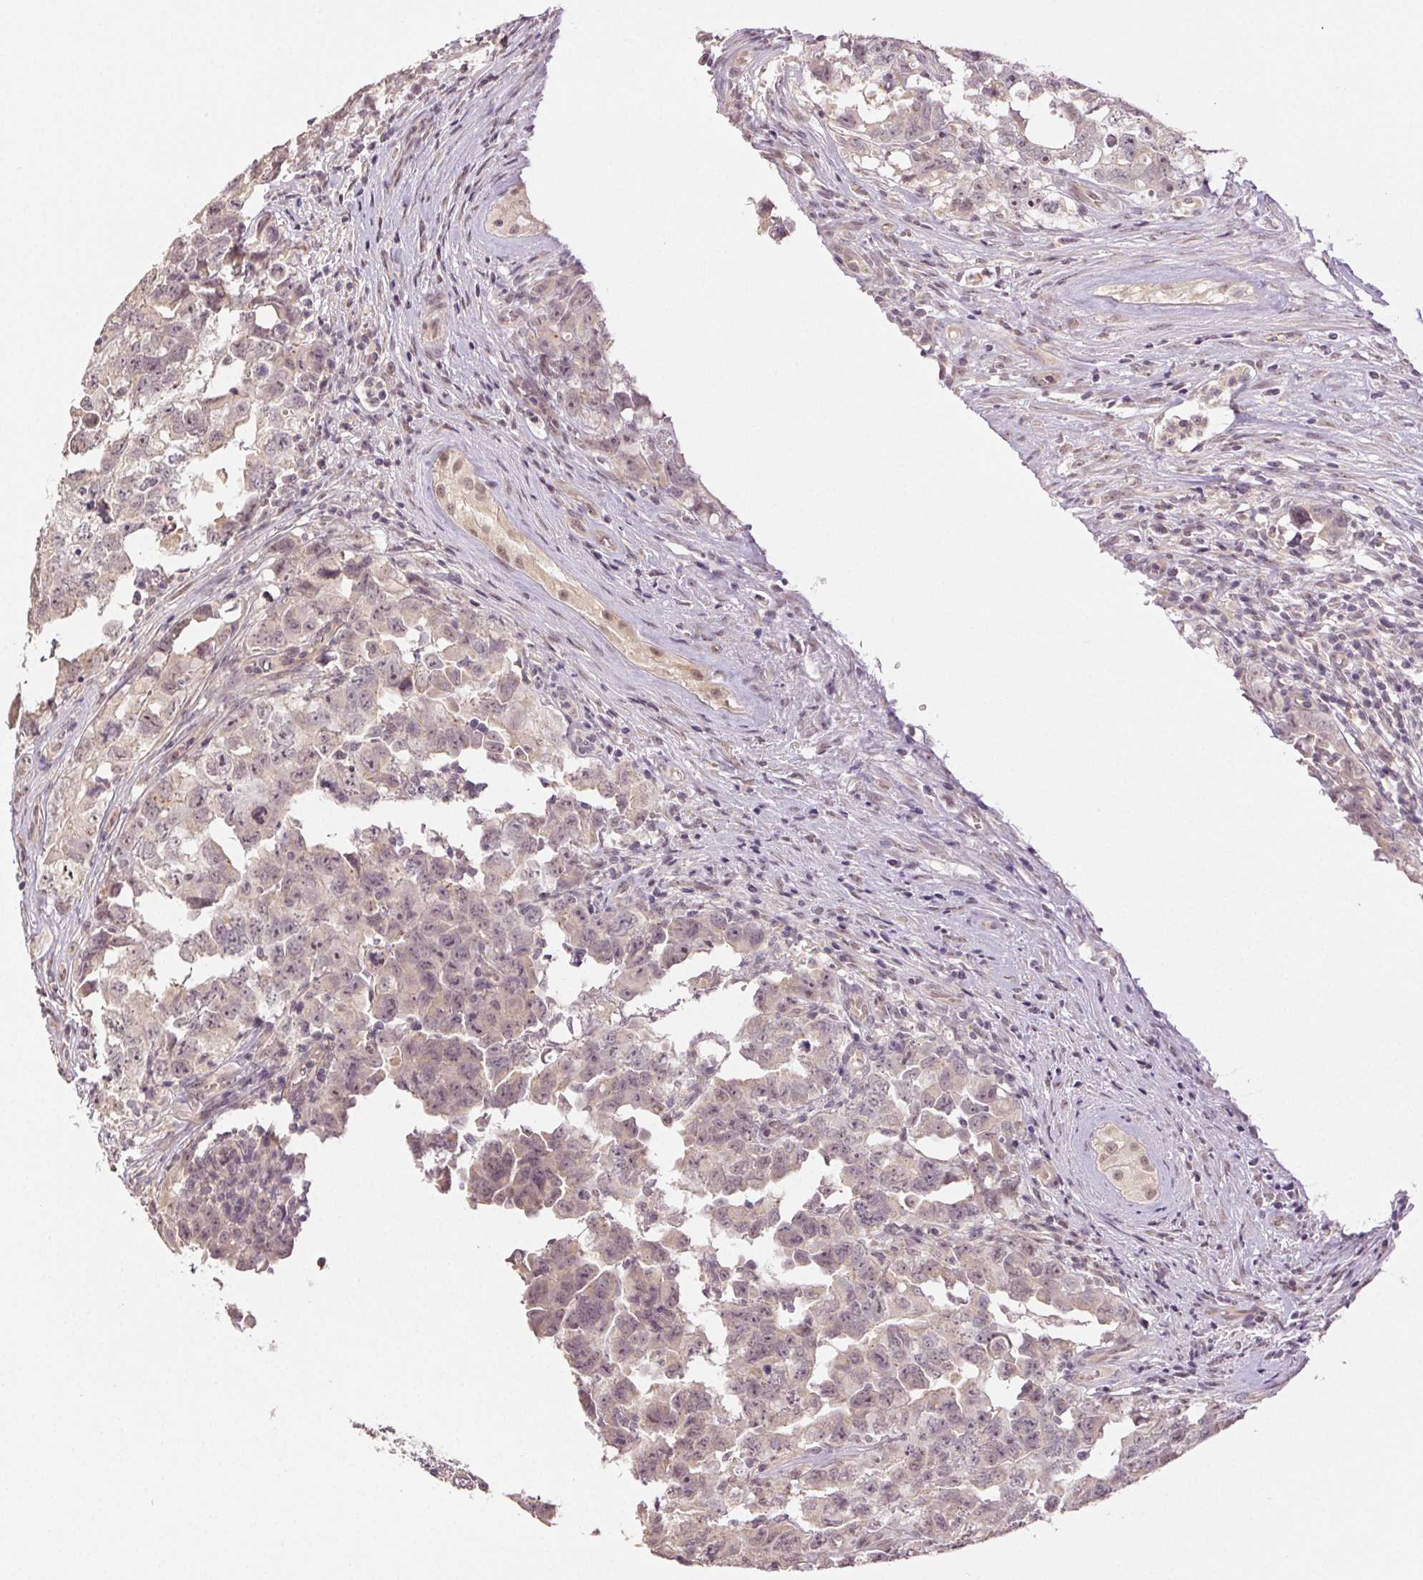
{"staining": {"intensity": "weak", "quantity": "<25%", "location": "nuclear"}, "tissue": "testis cancer", "cell_type": "Tumor cells", "image_type": "cancer", "snomed": [{"axis": "morphology", "description": "Carcinoma, Embryonal, NOS"}, {"axis": "topography", "description": "Testis"}], "caption": "An immunohistochemistry (IHC) micrograph of testis cancer (embryonal carcinoma) is shown. There is no staining in tumor cells of testis cancer (embryonal carcinoma). (DAB immunohistochemistry, high magnification).", "gene": "PLCB1", "patient": {"sex": "male", "age": 22}}